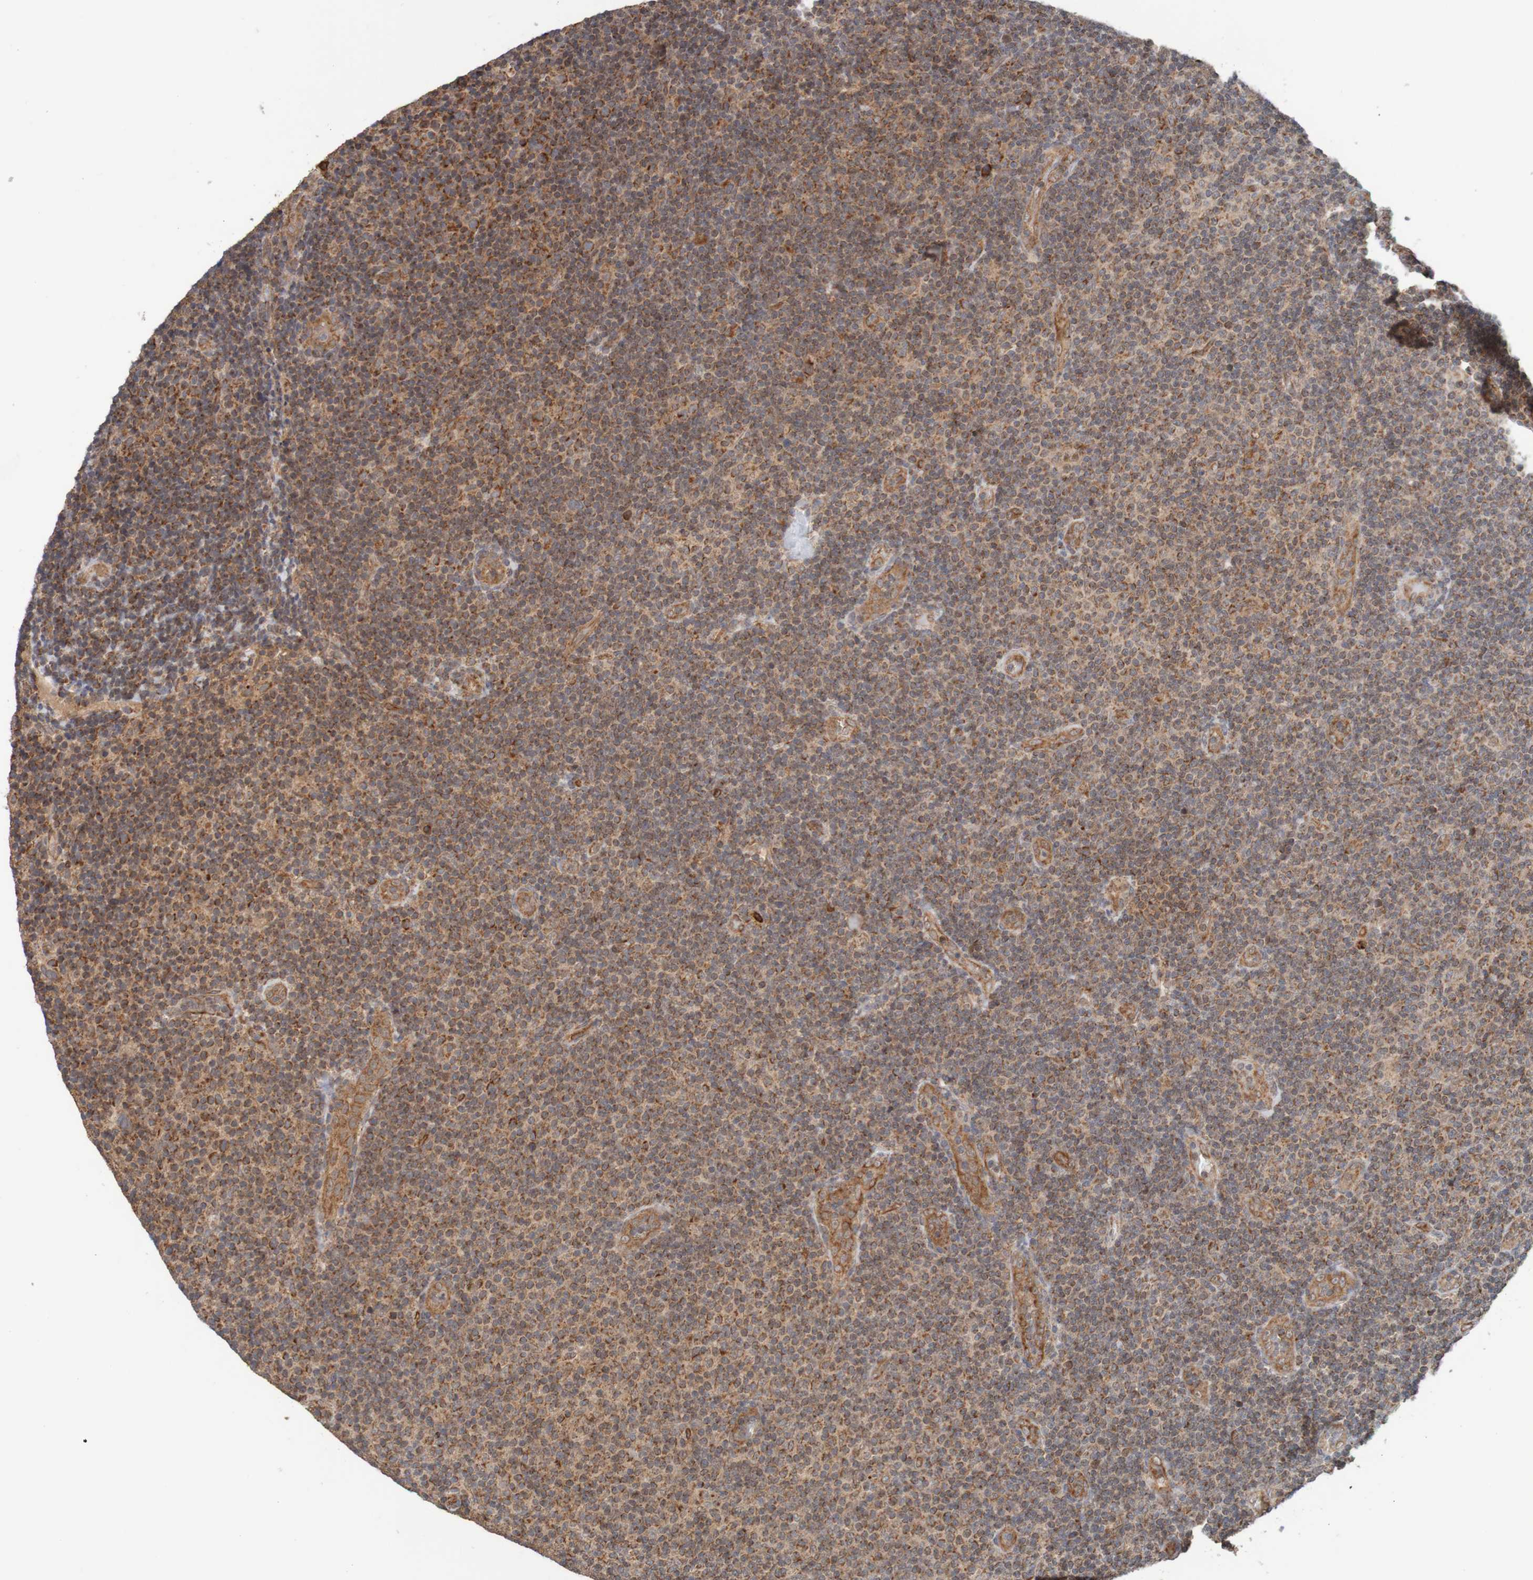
{"staining": {"intensity": "moderate", "quantity": ">75%", "location": "cytoplasmic/membranous"}, "tissue": "lymphoma", "cell_type": "Tumor cells", "image_type": "cancer", "snomed": [{"axis": "morphology", "description": "Malignant lymphoma, non-Hodgkin's type, Low grade"}, {"axis": "topography", "description": "Lymph node"}], "caption": "A histopathology image of lymphoma stained for a protein shows moderate cytoplasmic/membranous brown staining in tumor cells.", "gene": "MRPL52", "patient": {"sex": "male", "age": 83}}